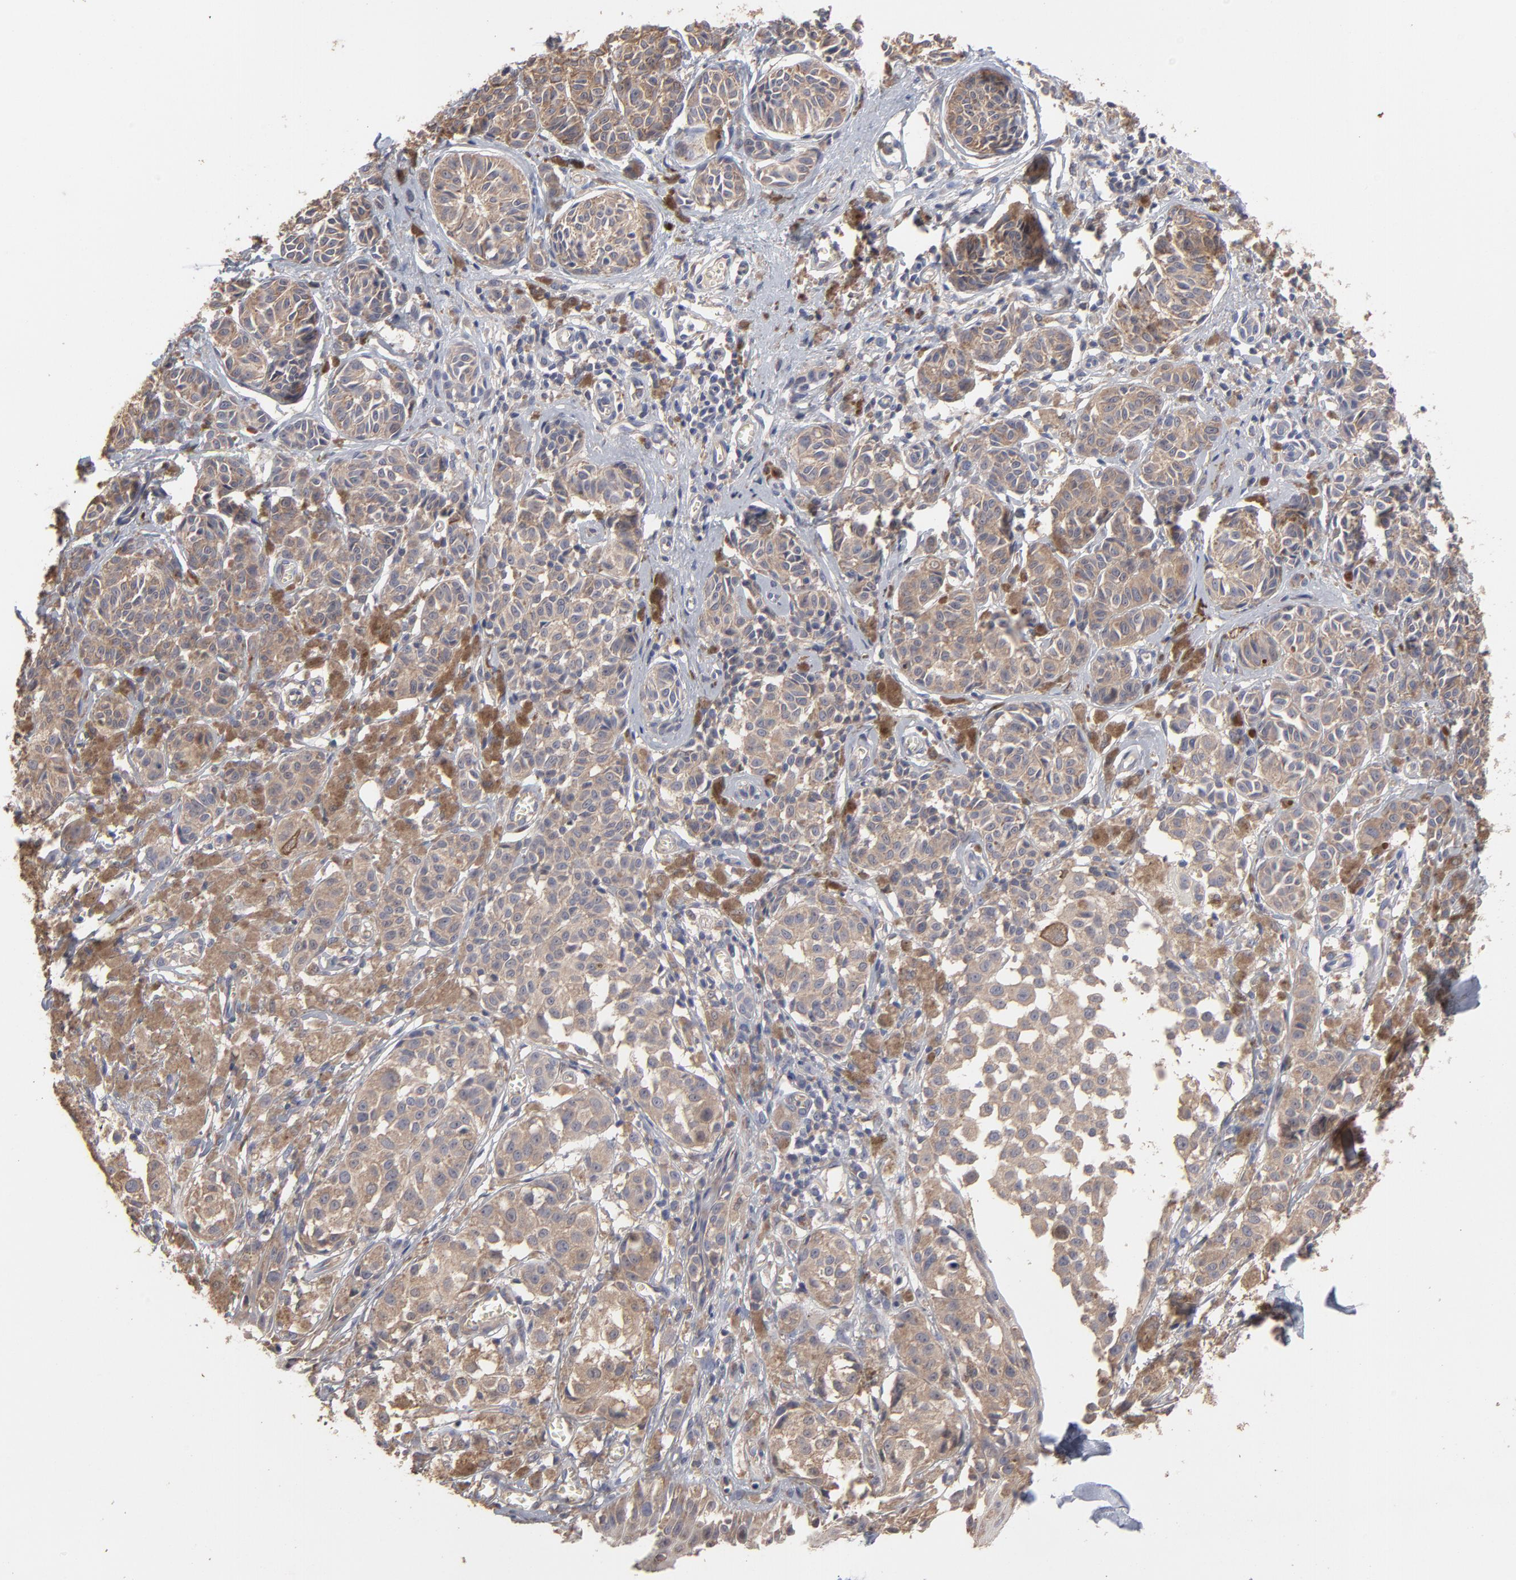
{"staining": {"intensity": "moderate", "quantity": ">75%", "location": "cytoplasmic/membranous"}, "tissue": "melanoma", "cell_type": "Tumor cells", "image_type": "cancer", "snomed": [{"axis": "morphology", "description": "Malignant melanoma, NOS"}, {"axis": "topography", "description": "Skin"}], "caption": "A brown stain labels moderate cytoplasmic/membranous staining of a protein in human malignant melanoma tumor cells.", "gene": "TANGO2", "patient": {"sex": "male", "age": 76}}